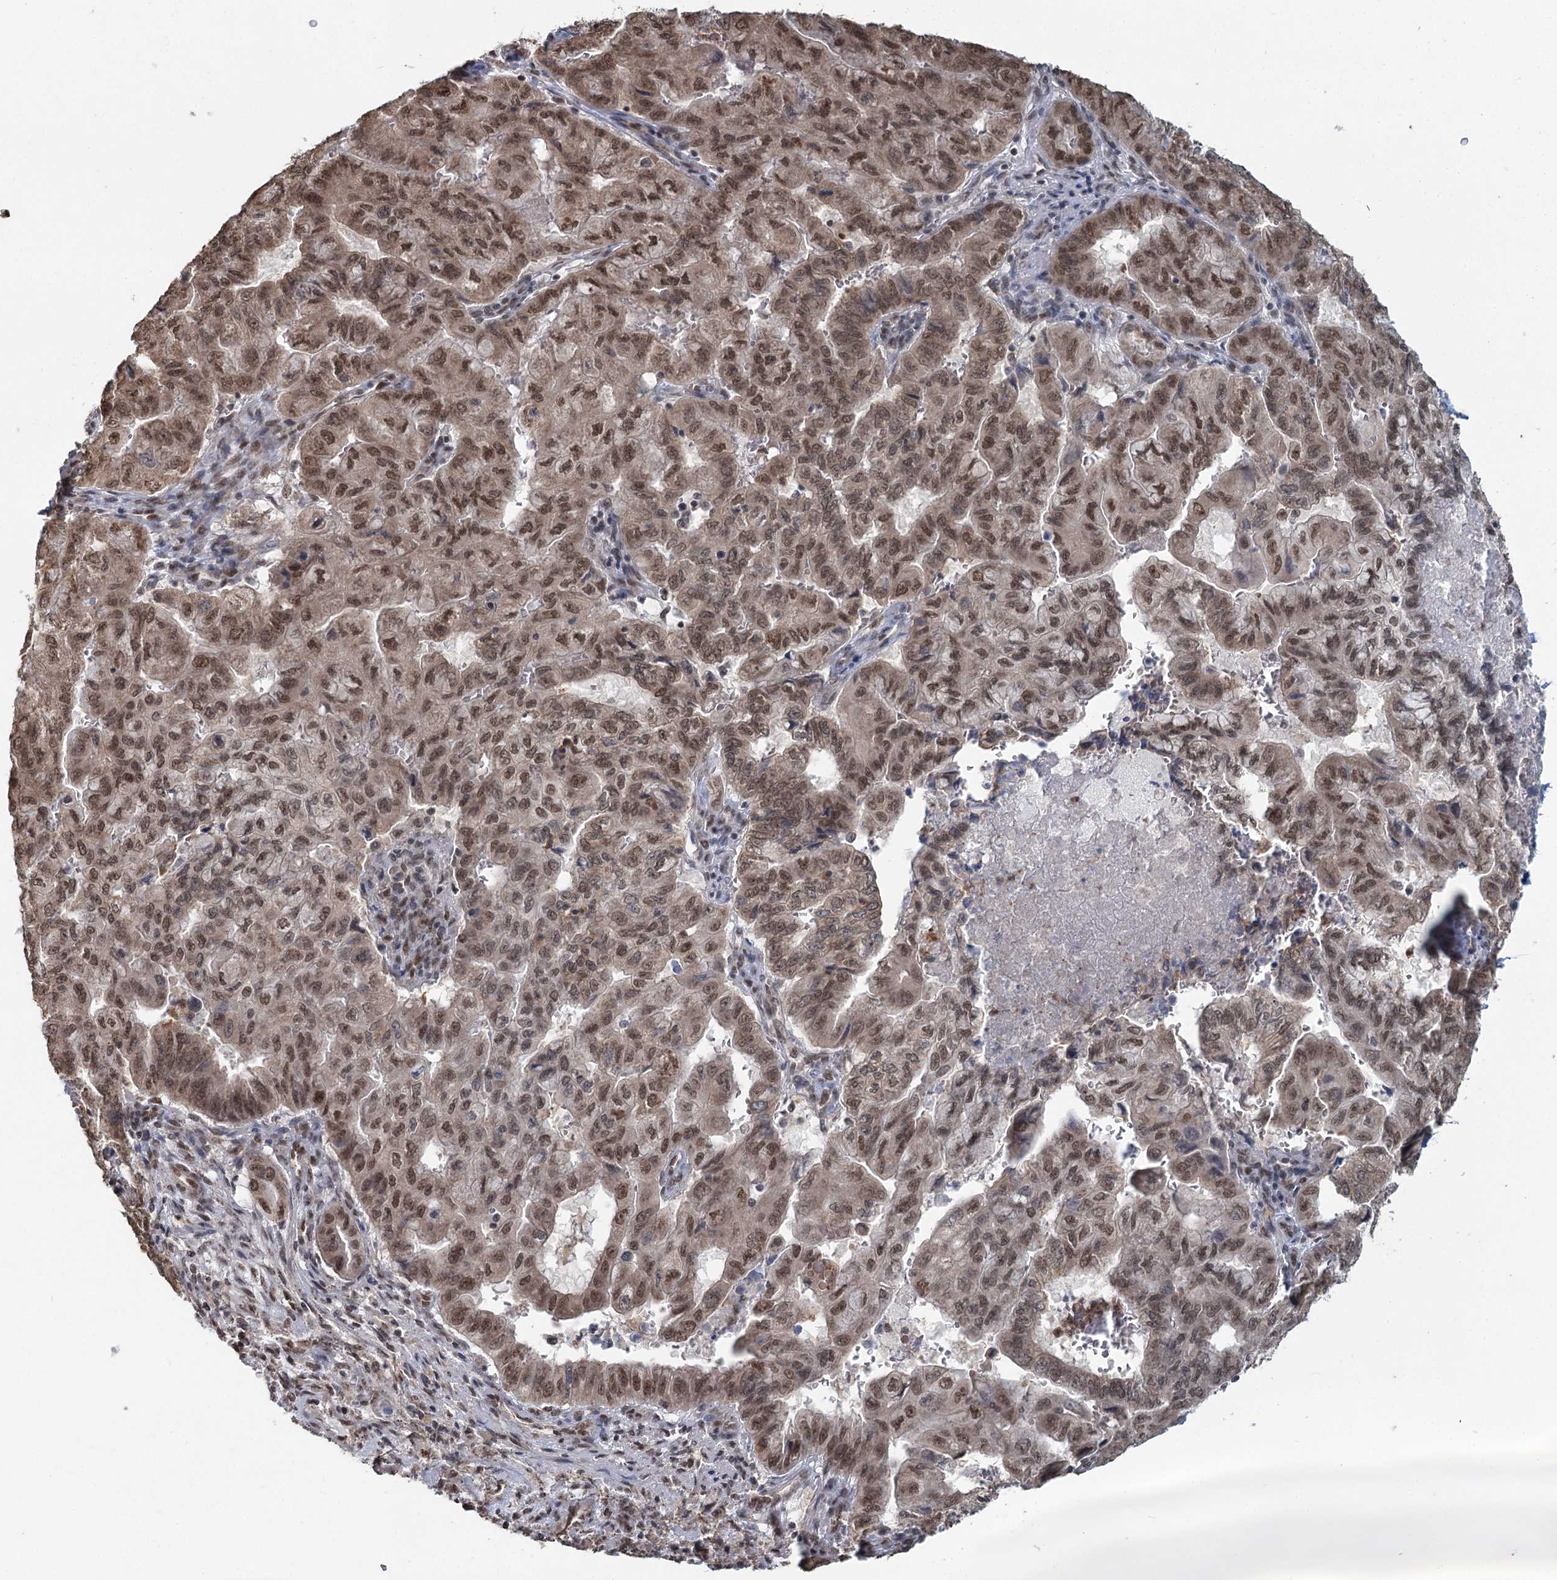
{"staining": {"intensity": "strong", "quantity": ">75%", "location": "nuclear"}, "tissue": "pancreatic cancer", "cell_type": "Tumor cells", "image_type": "cancer", "snomed": [{"axis": "morphology", "description": "Adenocarcinoma, NOS"}, {"axis": "topography", "description": "Pancreas"}], "caption": "DAB (3,3'-diaminobenzidine) immunohistochemical staining of human adenocarcinoma (pancreatic) shows strong nuclear protein expression in about >75% of tumor cells.", "gene": "GPALPP1", "patient": {"sex": "male", "age": 51}}